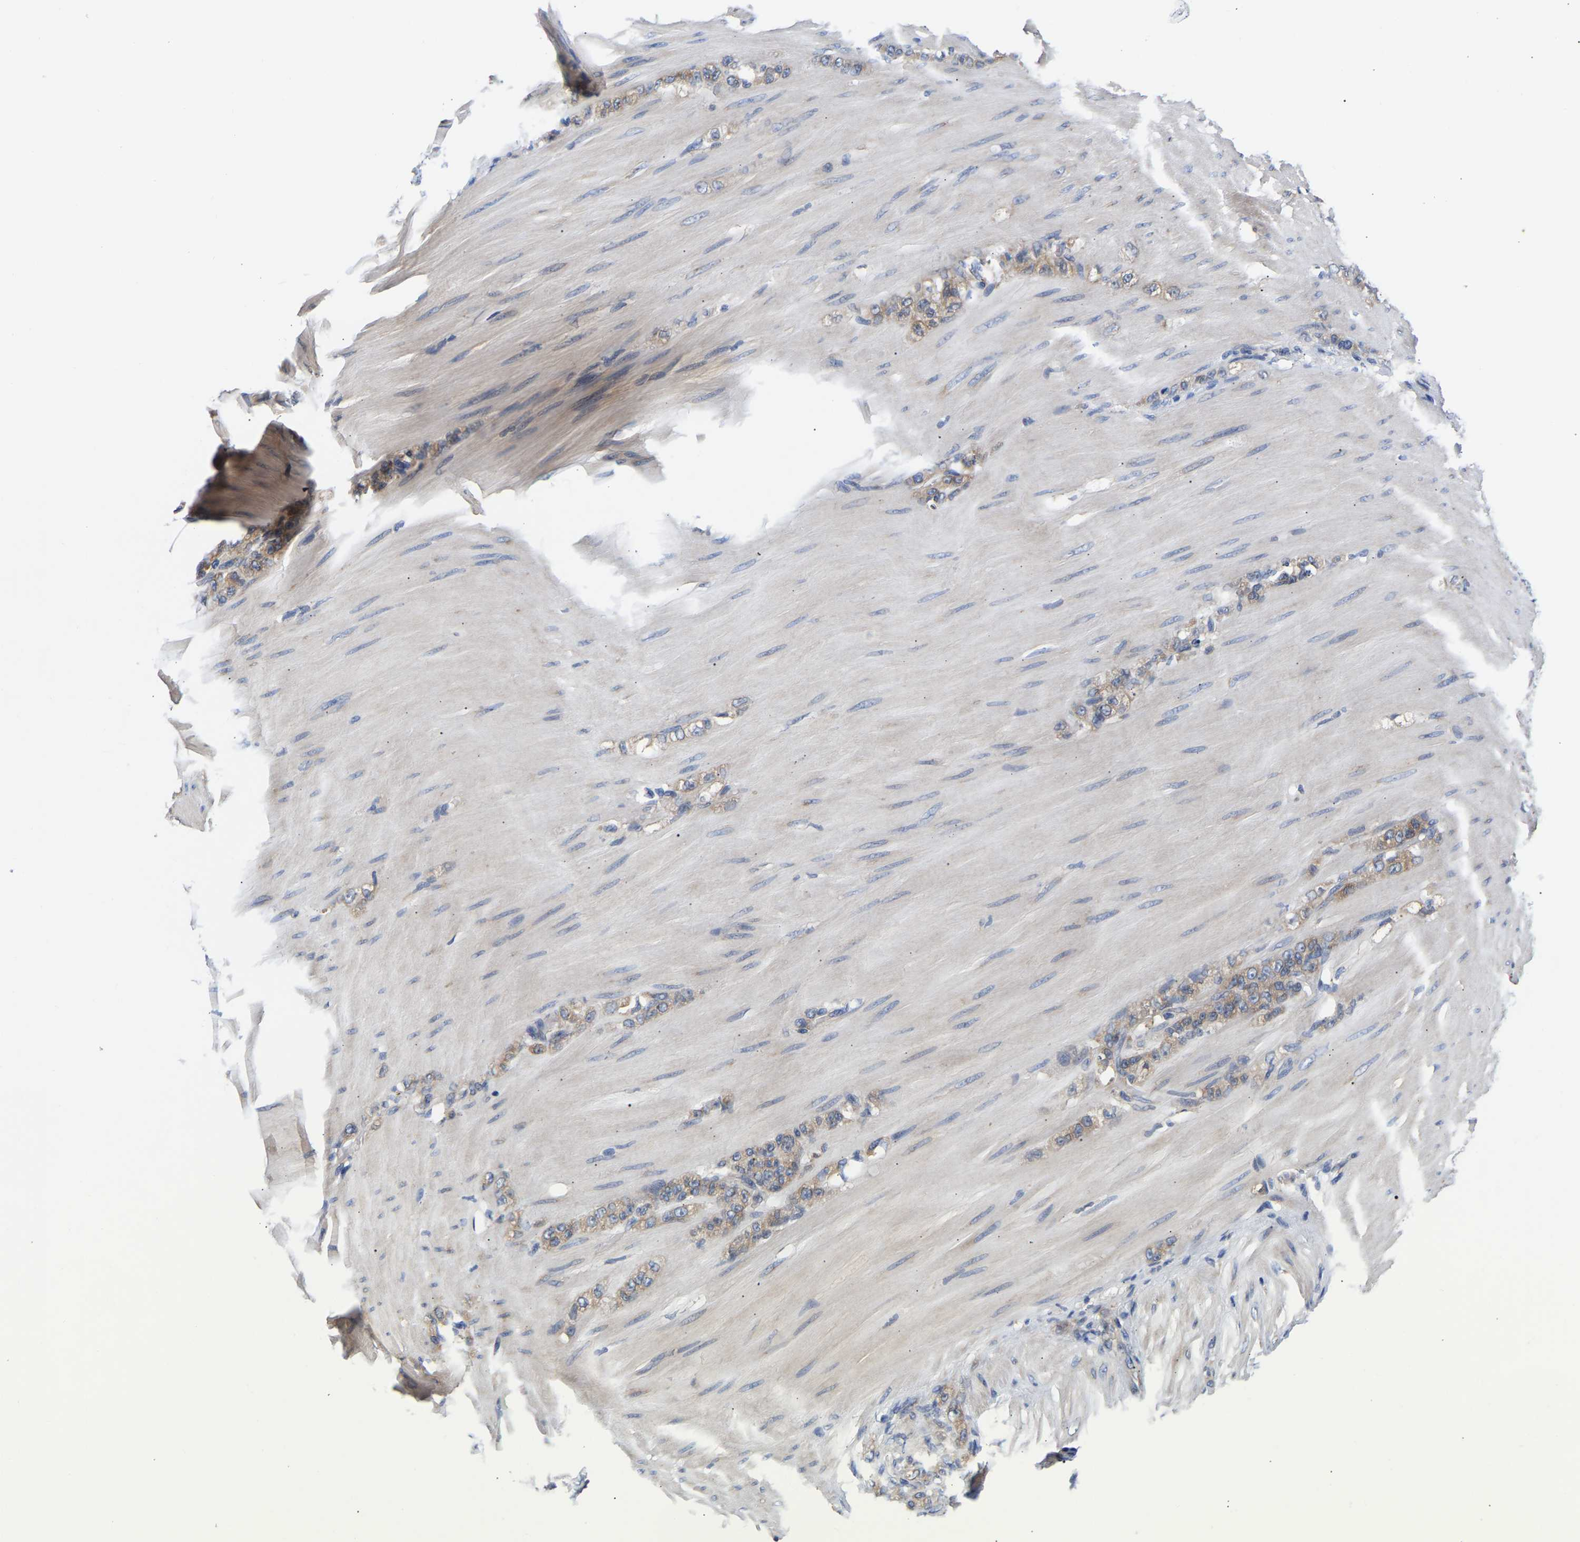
{"staining": {"intensity": "weak", "quantity": ">75%", "location": "cytoplasmic/membranous"}, "tissue": "stomach cancer", "cell_type": "Tumor cells", "image_type": "cancer", "snomed": [{"axis": "morphology", "description": "Normal tissue, NOS"}, {"axis": "morphology", "description": "Adenocarcinoma, NOS"}, {"axis": "topography", "description": "Stomach"}], "caption": "The histopathology image demonstrates staining of adenocarcinoma (stomach), revealing weak cytoplasmic/membranous protein staining (brown color) within tumor cells. (brown staining indicates protein expression, while blue staining denotes nuclei).", "gene": "CCDC6", "patient": {"sex": "male", "age": 82}}